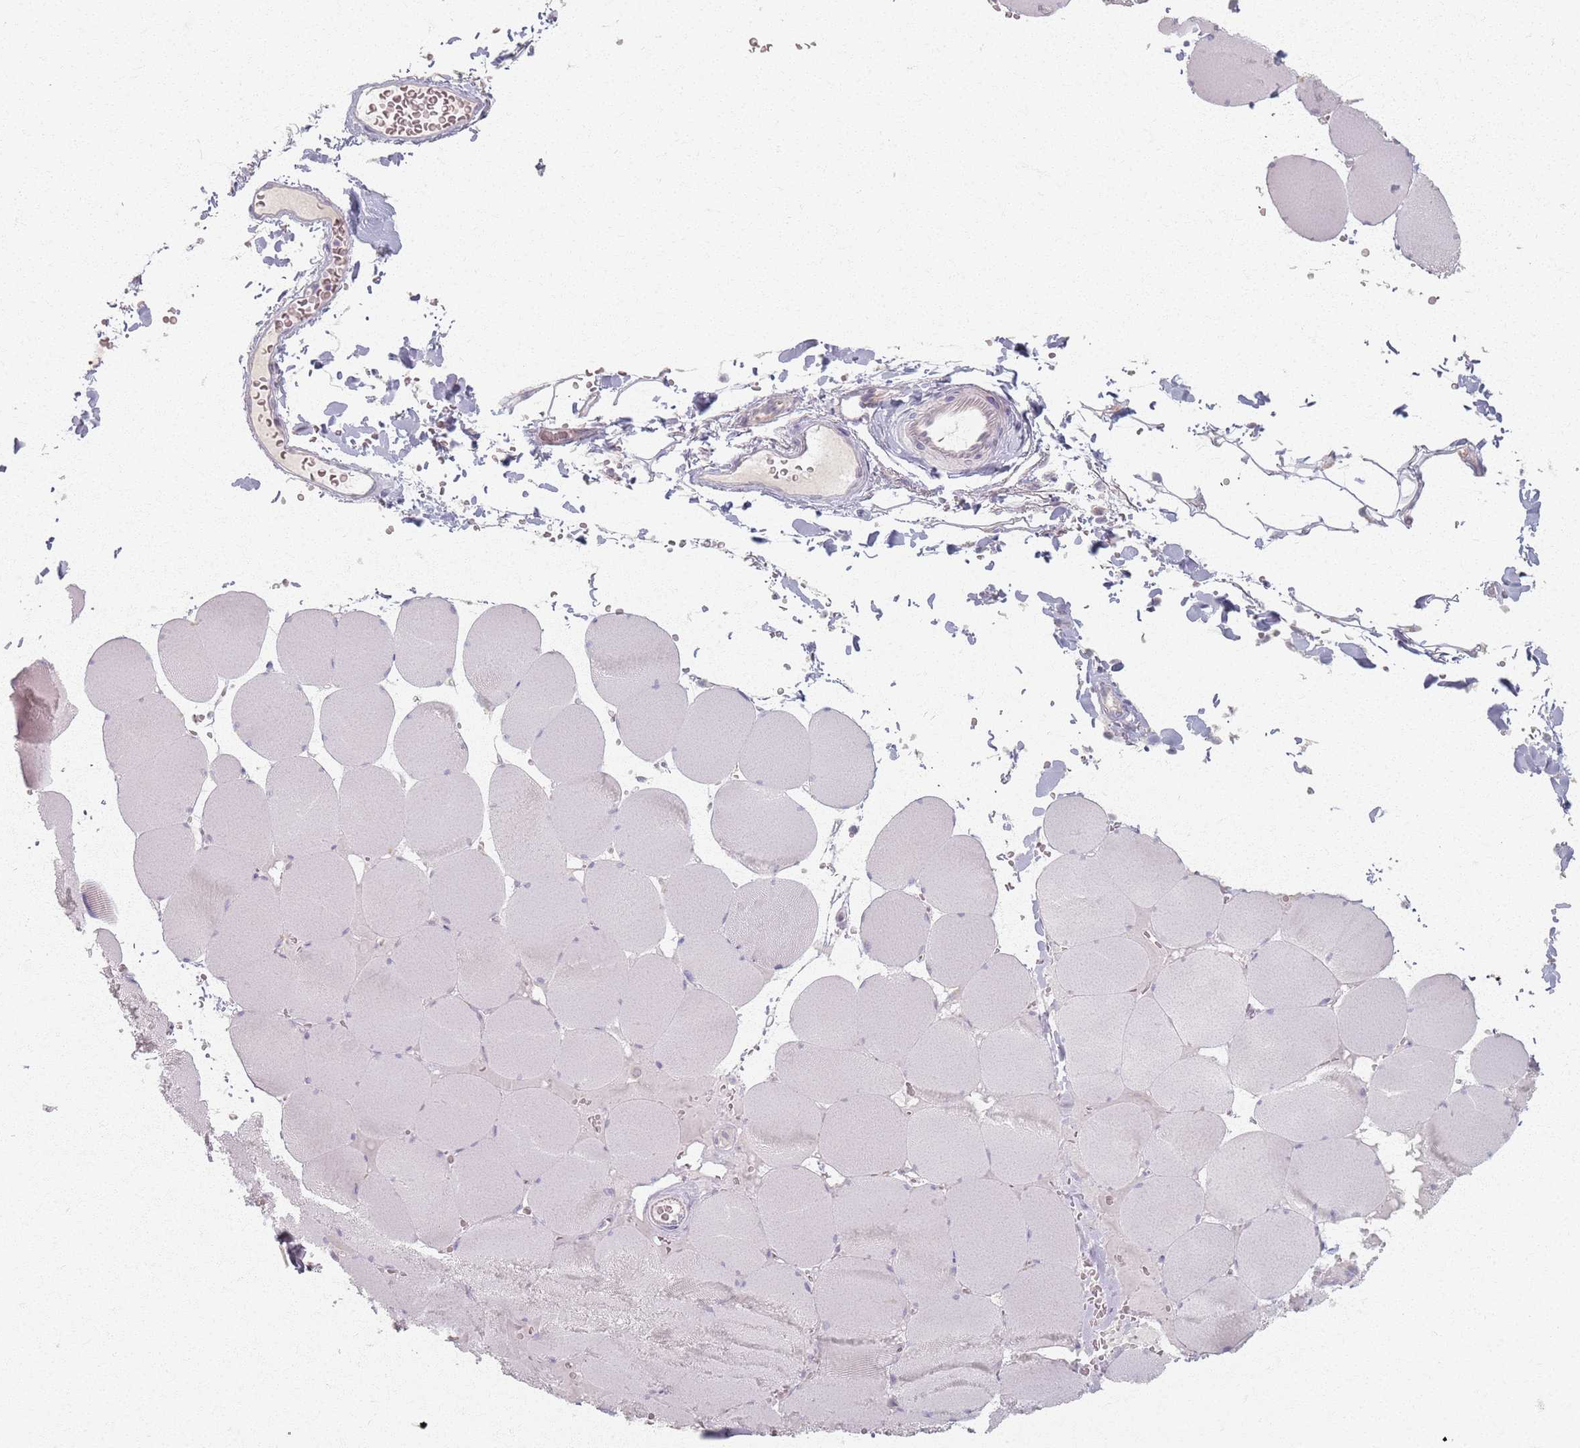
{"staining": {"intensity": "negative", "quantity": "none", "location": "none"}, "tissue": "skeletal muscle", "cell_type": "Myocytes", "image_type": "normal", "snomed": [{"axis": "morphology", "description": "Normal tissue, NOS"}, {"axis": "topography", "description": "Skeletal muscle"}, {"axis": "topography", "description": "Head-Neck"}], "caption": "This is a micrograph of immunohistochemistry (IHC) staining of normal skeletal muscle, which shows no expression in myocytes. (DAB immunohistochemistry (IHC) with hematoxylin counter stain).", "gene": "PKD2L2", "patient": {"sex": "male", "age": 66}}